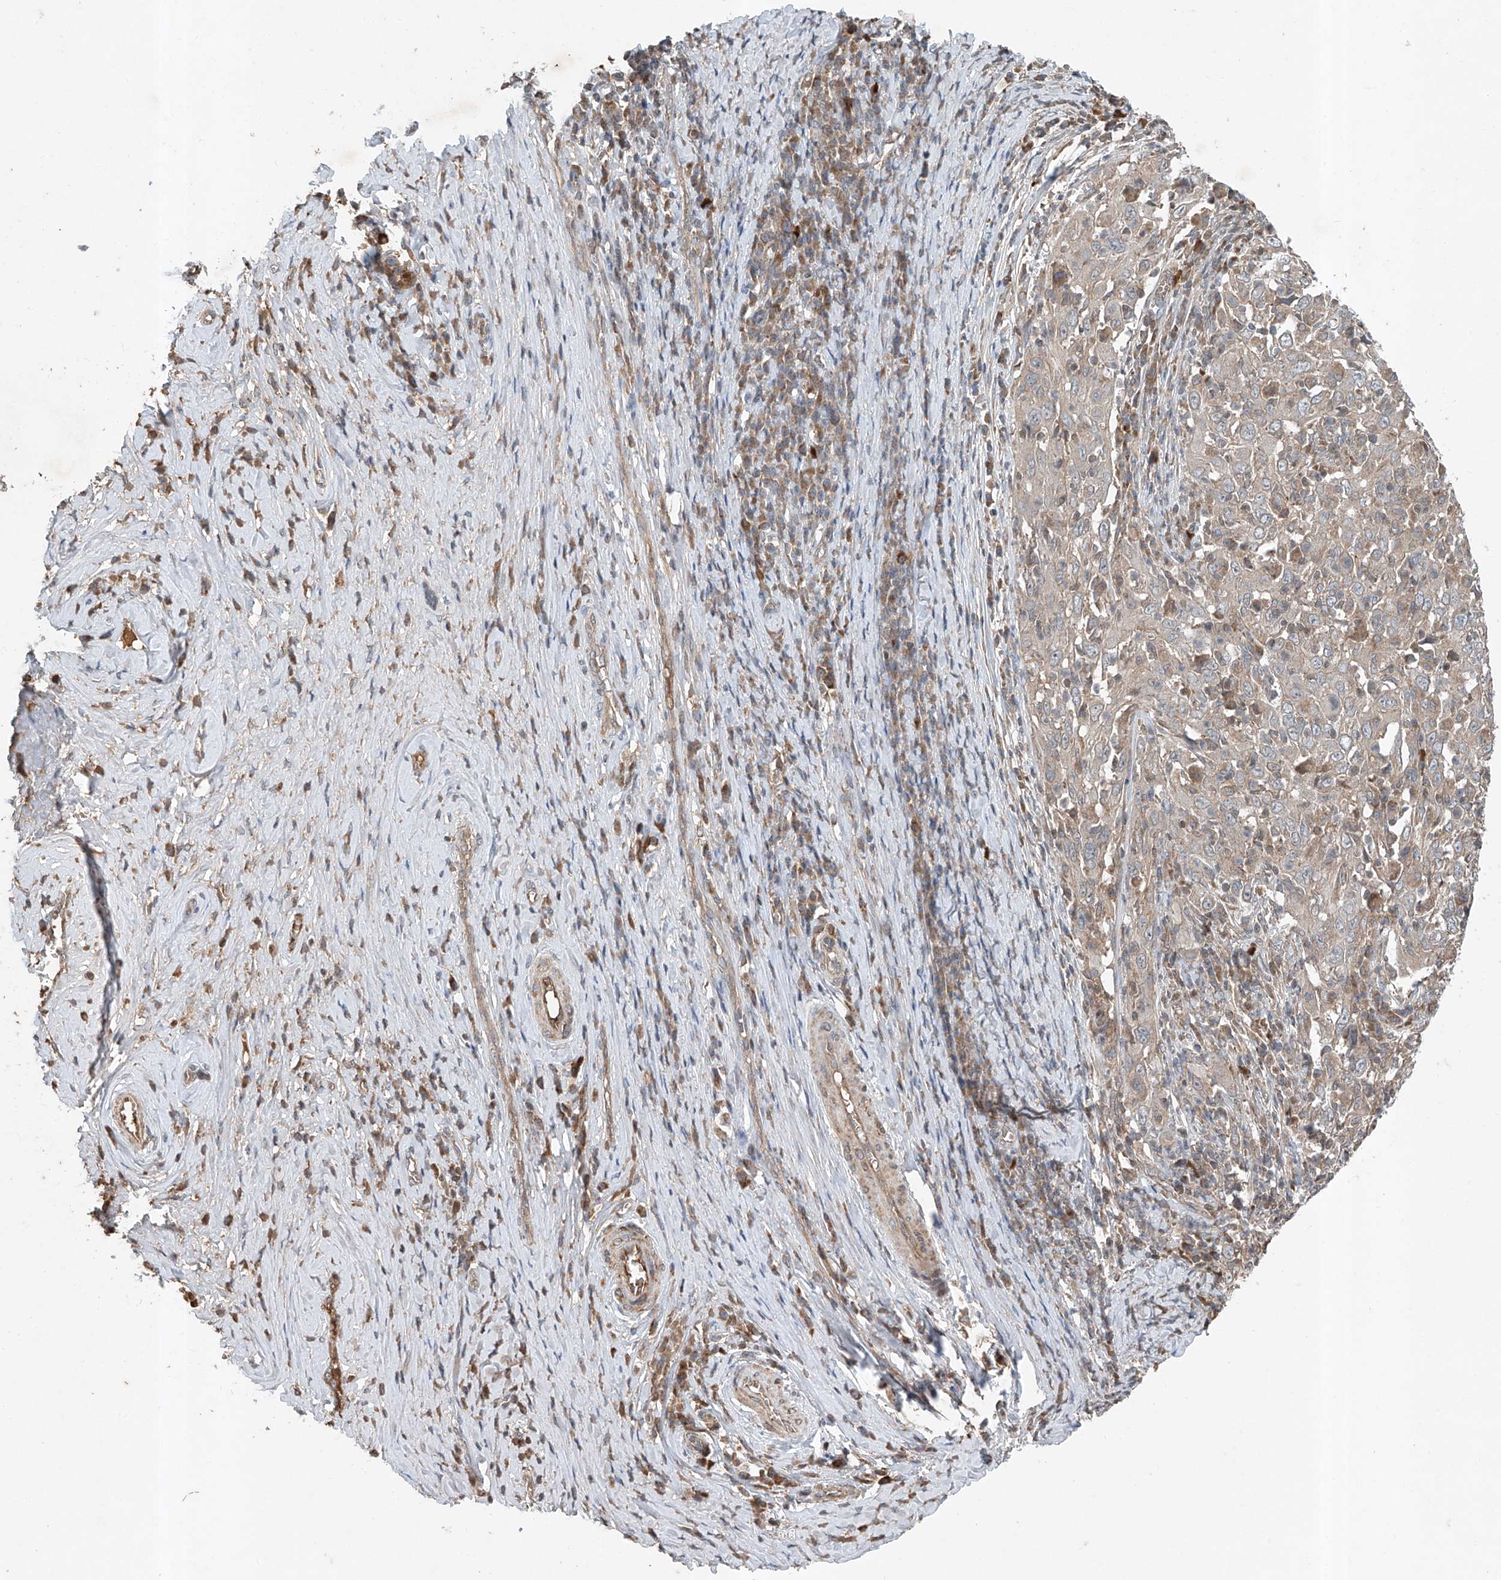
{"staining": {"intensity": "weak", "quantity": "25%-75%", "location": "cytoplasmic/membranous"}, "tissue": "cervical cancer", "cell_type": "Tumor cells", "image_type": "cancer", "snomed": [{"axis": "morphology", "description": "Squamous cell carcinoma, NOS"}, {"axis": "topography", "description": "Cervix"}], "caption": "Protein expression analysis of cervical squamous cell carcinoma exhibits weak cytoplasmic/membranous expression in about 25%-75% of tumor cells.", "gene": "ADAM23", "patient": {"sex": "female", "age": 46}}